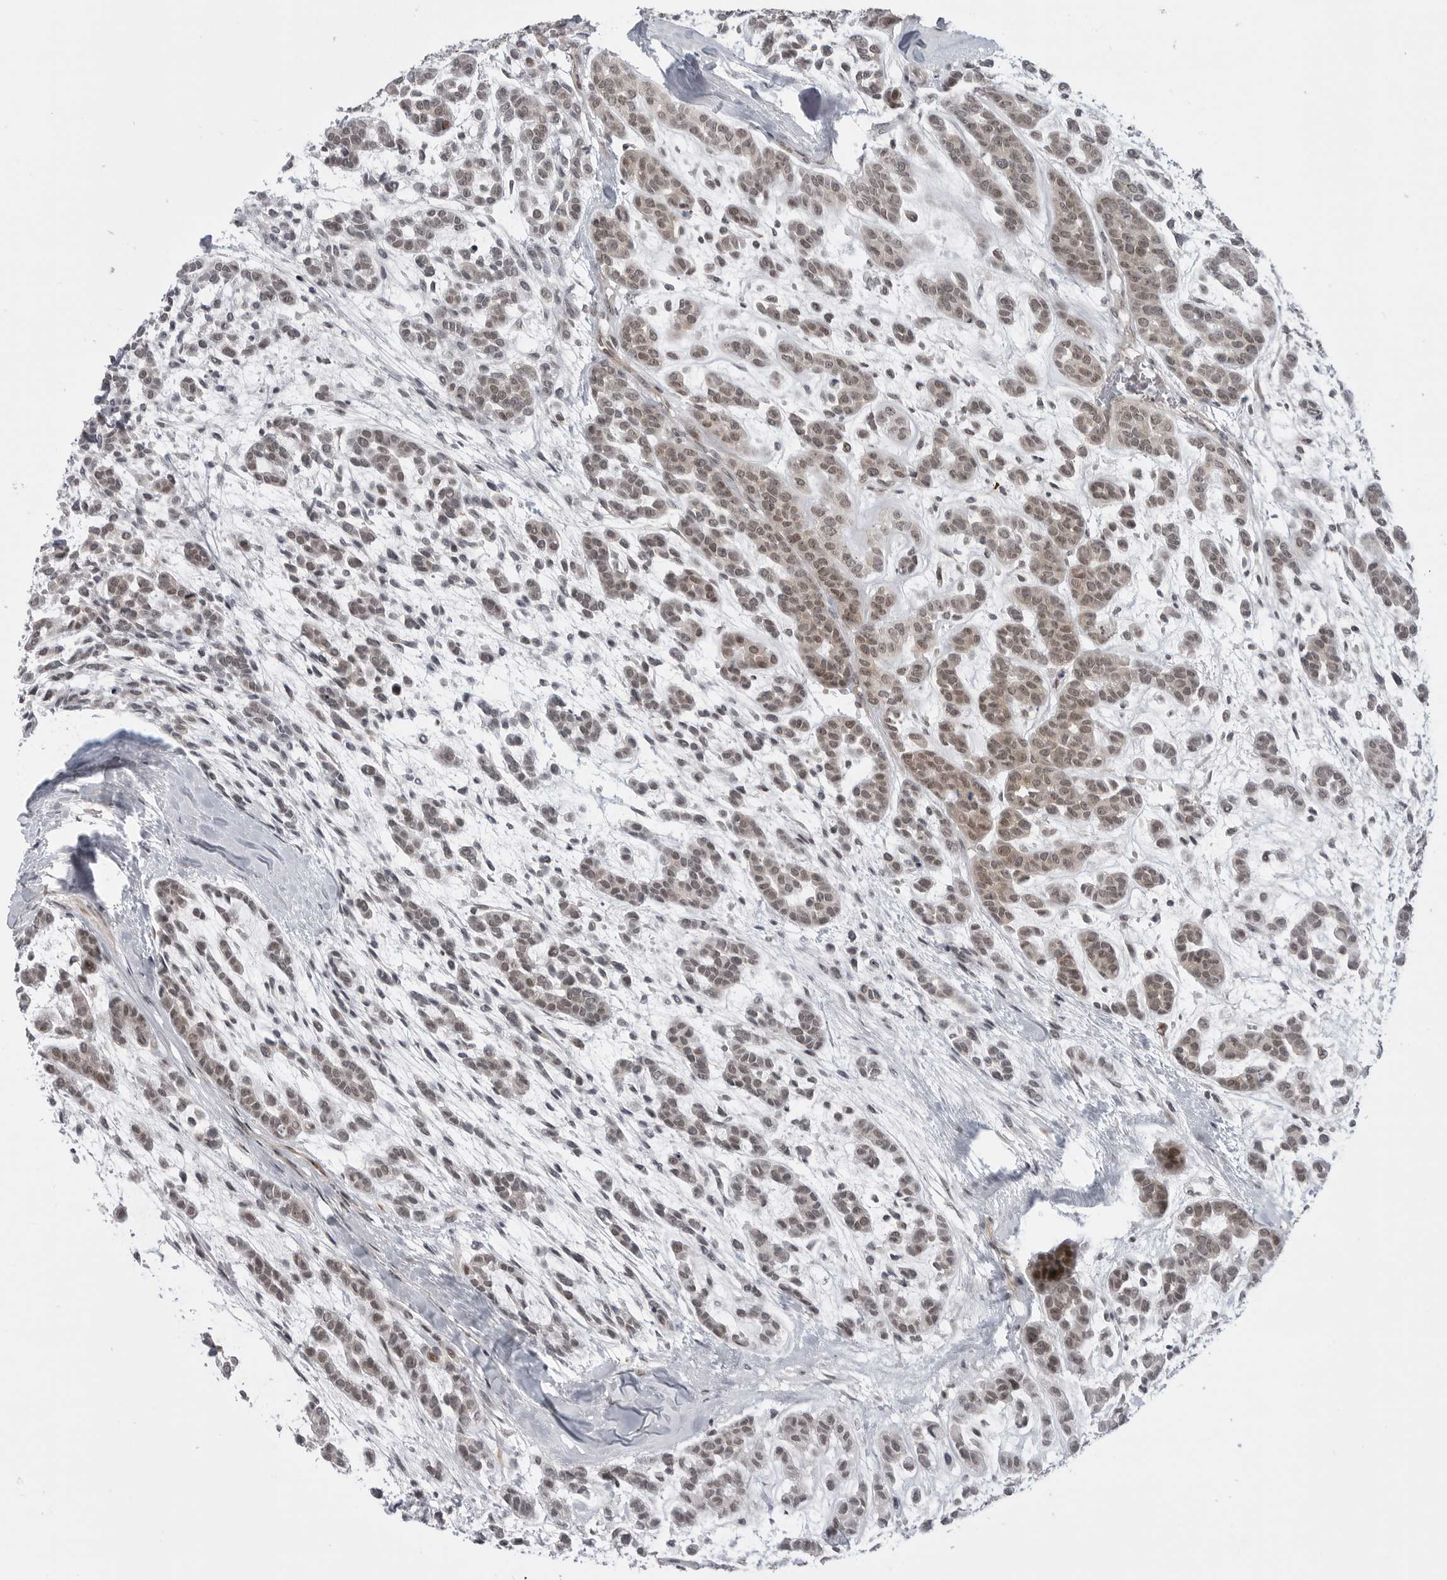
{"staining": {"intensity": "weak", "quantity": "25%-75%", "location": "nuclear"}, "tissue": "head and neck cancer", "cell_type": "Tumor cells", "image_type": "cancer", "snomed": [{"axis": "morphology", "description": "Adenocarcinoma, NOS"}, {"axis": "morphology", "description": "Adenoma, NOS"}, {"axis": "topography", "description": "Head-Neck"}], "caption": "Brown immunohistochemical staining in head and neck cancer exhibits weak nuclear expression in approximately 25%-75% of tumor cells. The protein is stained brown, and the nuclei are stained in blue (DAB (3,3'-diaminobenzidine) IHC with brightfield microscopy, high magnification).", "gene": "CEP295NL", "patient": {"sex": "female", "age": 55}}